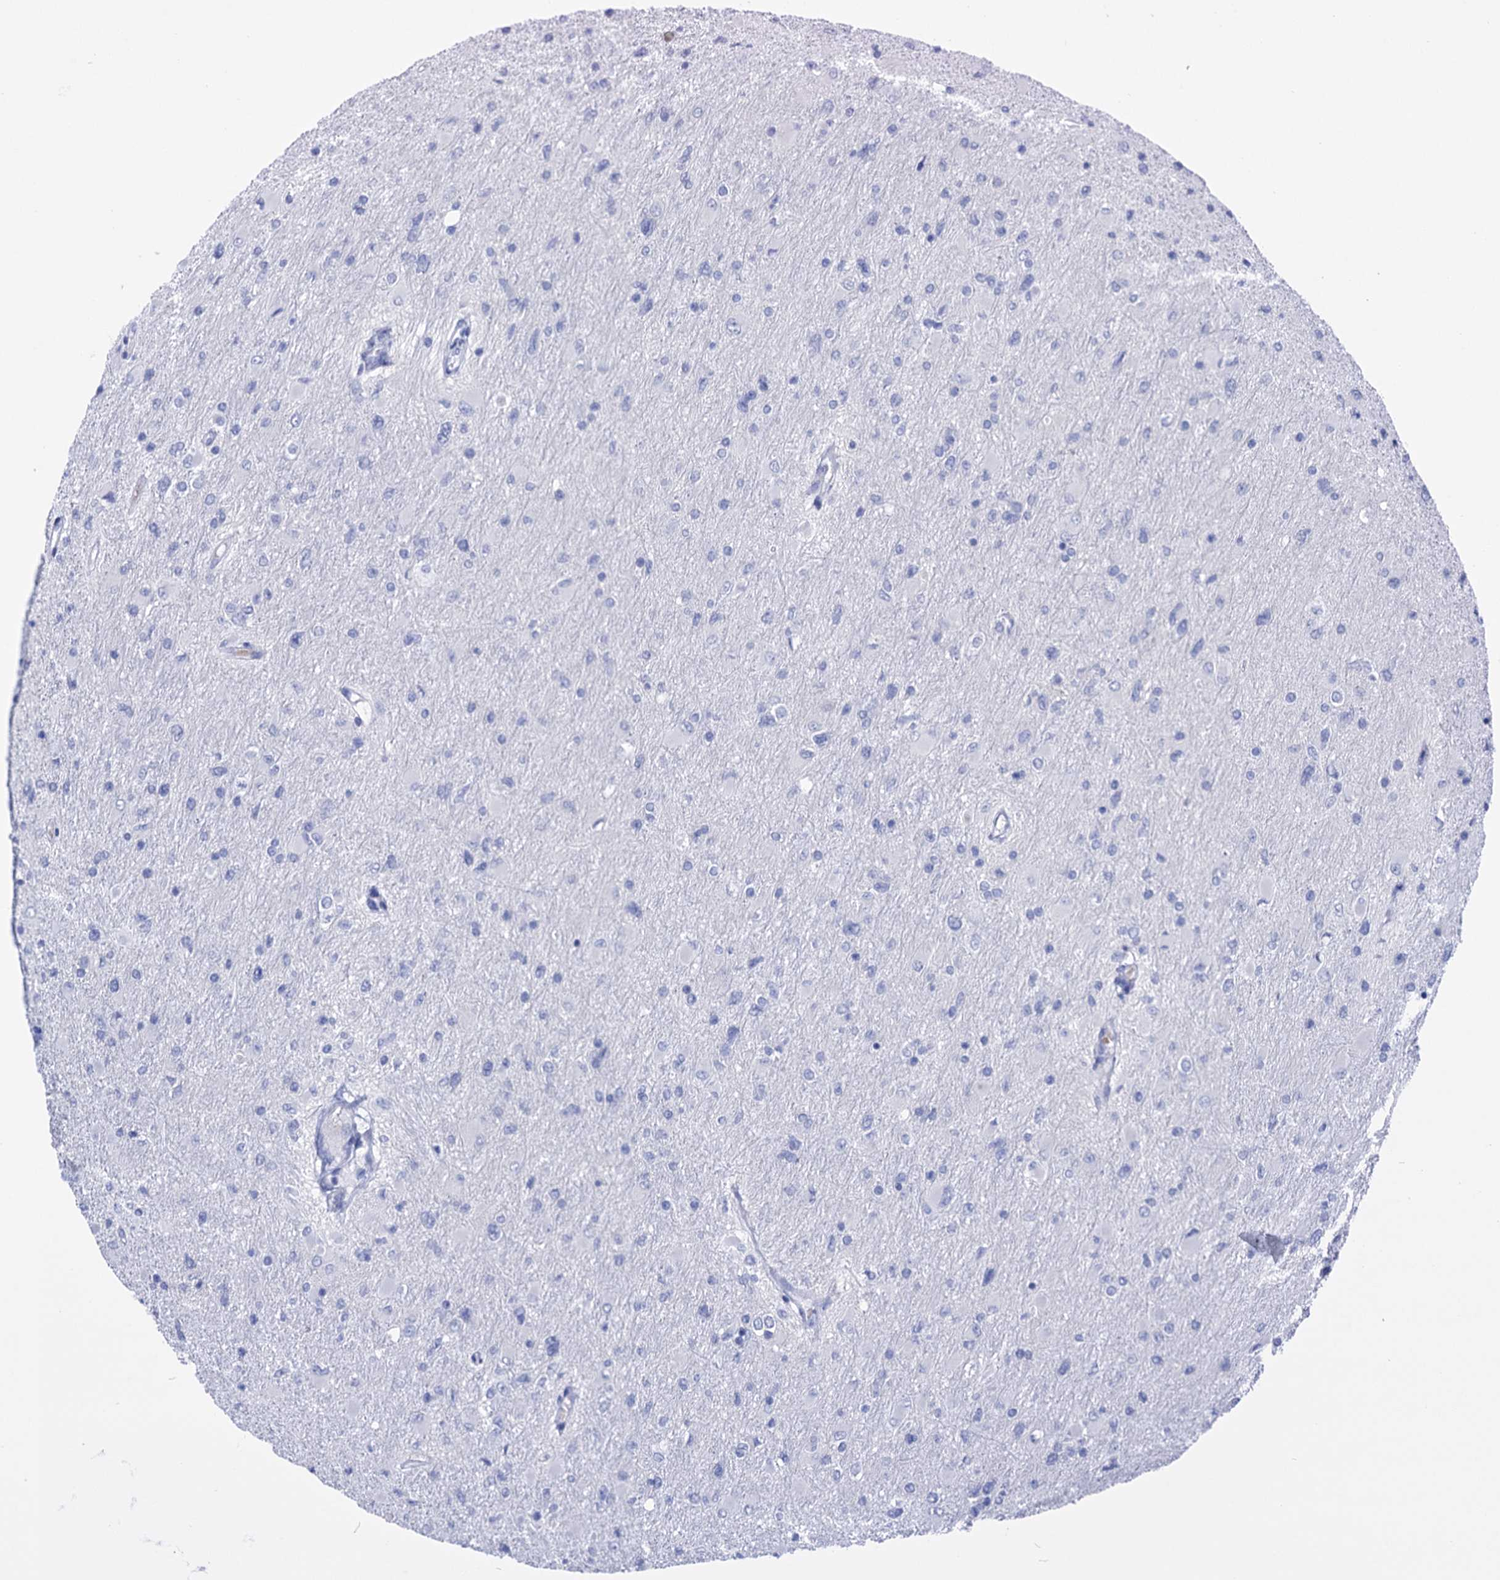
{"staining": {"intensity": "negative", "quantity": "none", "location": "none"}, "tissue": "glioma", "cell_type": "Tumor cells", "image_type": "cancer", "snomed": [{"axis": "morphology", "description": "Glioma, malignant, High grade"}, {"axis": "topography", "description": "Cerebral cortex"}], "caption": "IHC of malignant high-grade glioma demonstrates no expression in tumor cells.", "gene": "YARS2", "patient": {"sex": "female", "age": 36}}